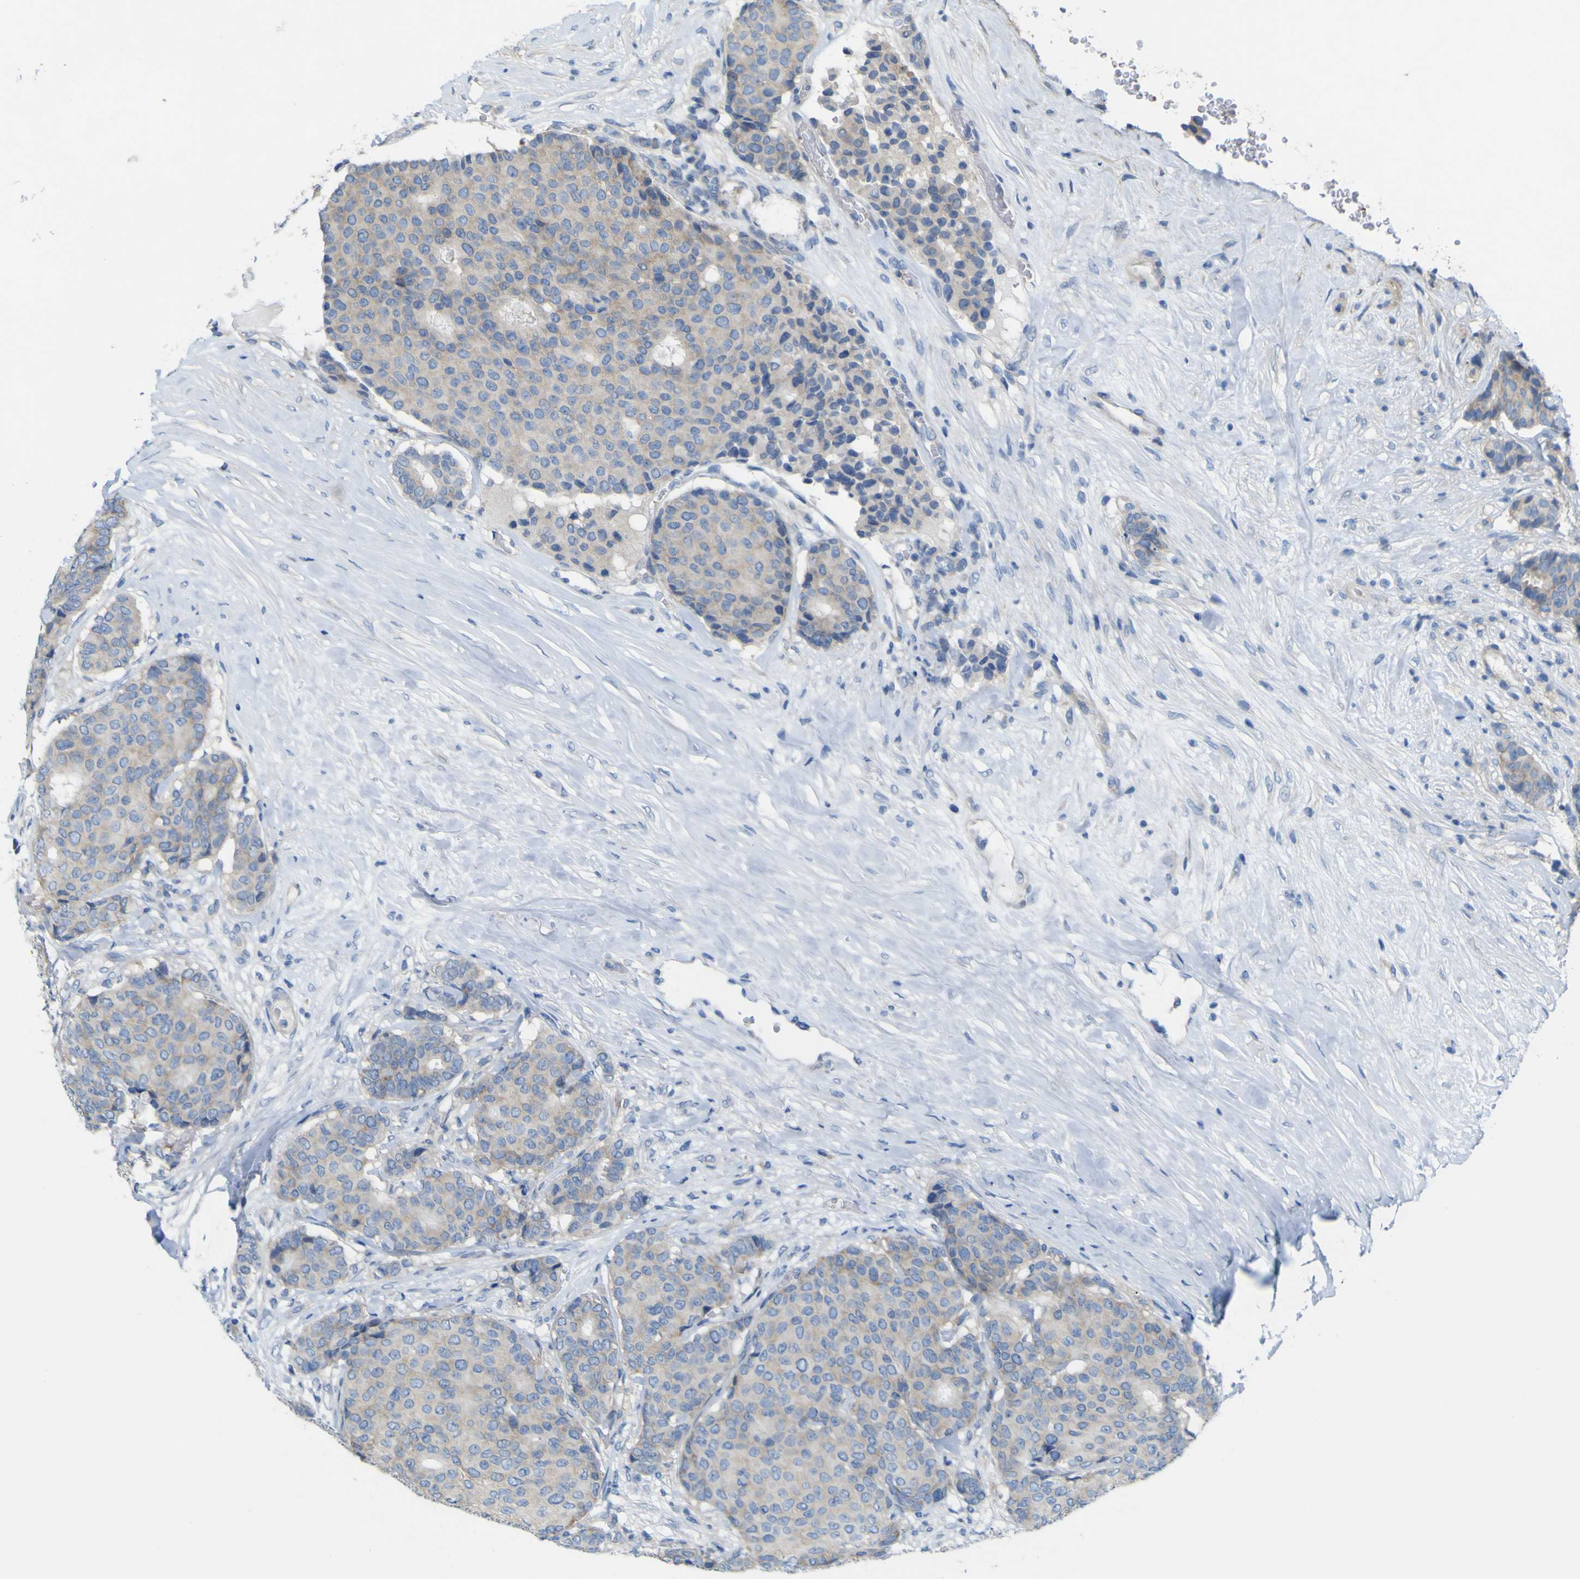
{"staining": {"intensity": "negative", "quantity": "none", "location": "none"}, "tissue": "breast cancer", "cell_type": "Tumor cells", "image_type": "cancer", "snomed": [{"axis": "morphology", "description": "Duct carcinoma"}, {"axis": "topography", "description": "Breast"}], "caption": "Tumor cells are negative for brown protein staining in intraductal carcinoma (breast).", "gene": "MYEOV", "patient": {"sex": "female", "age": 75}}